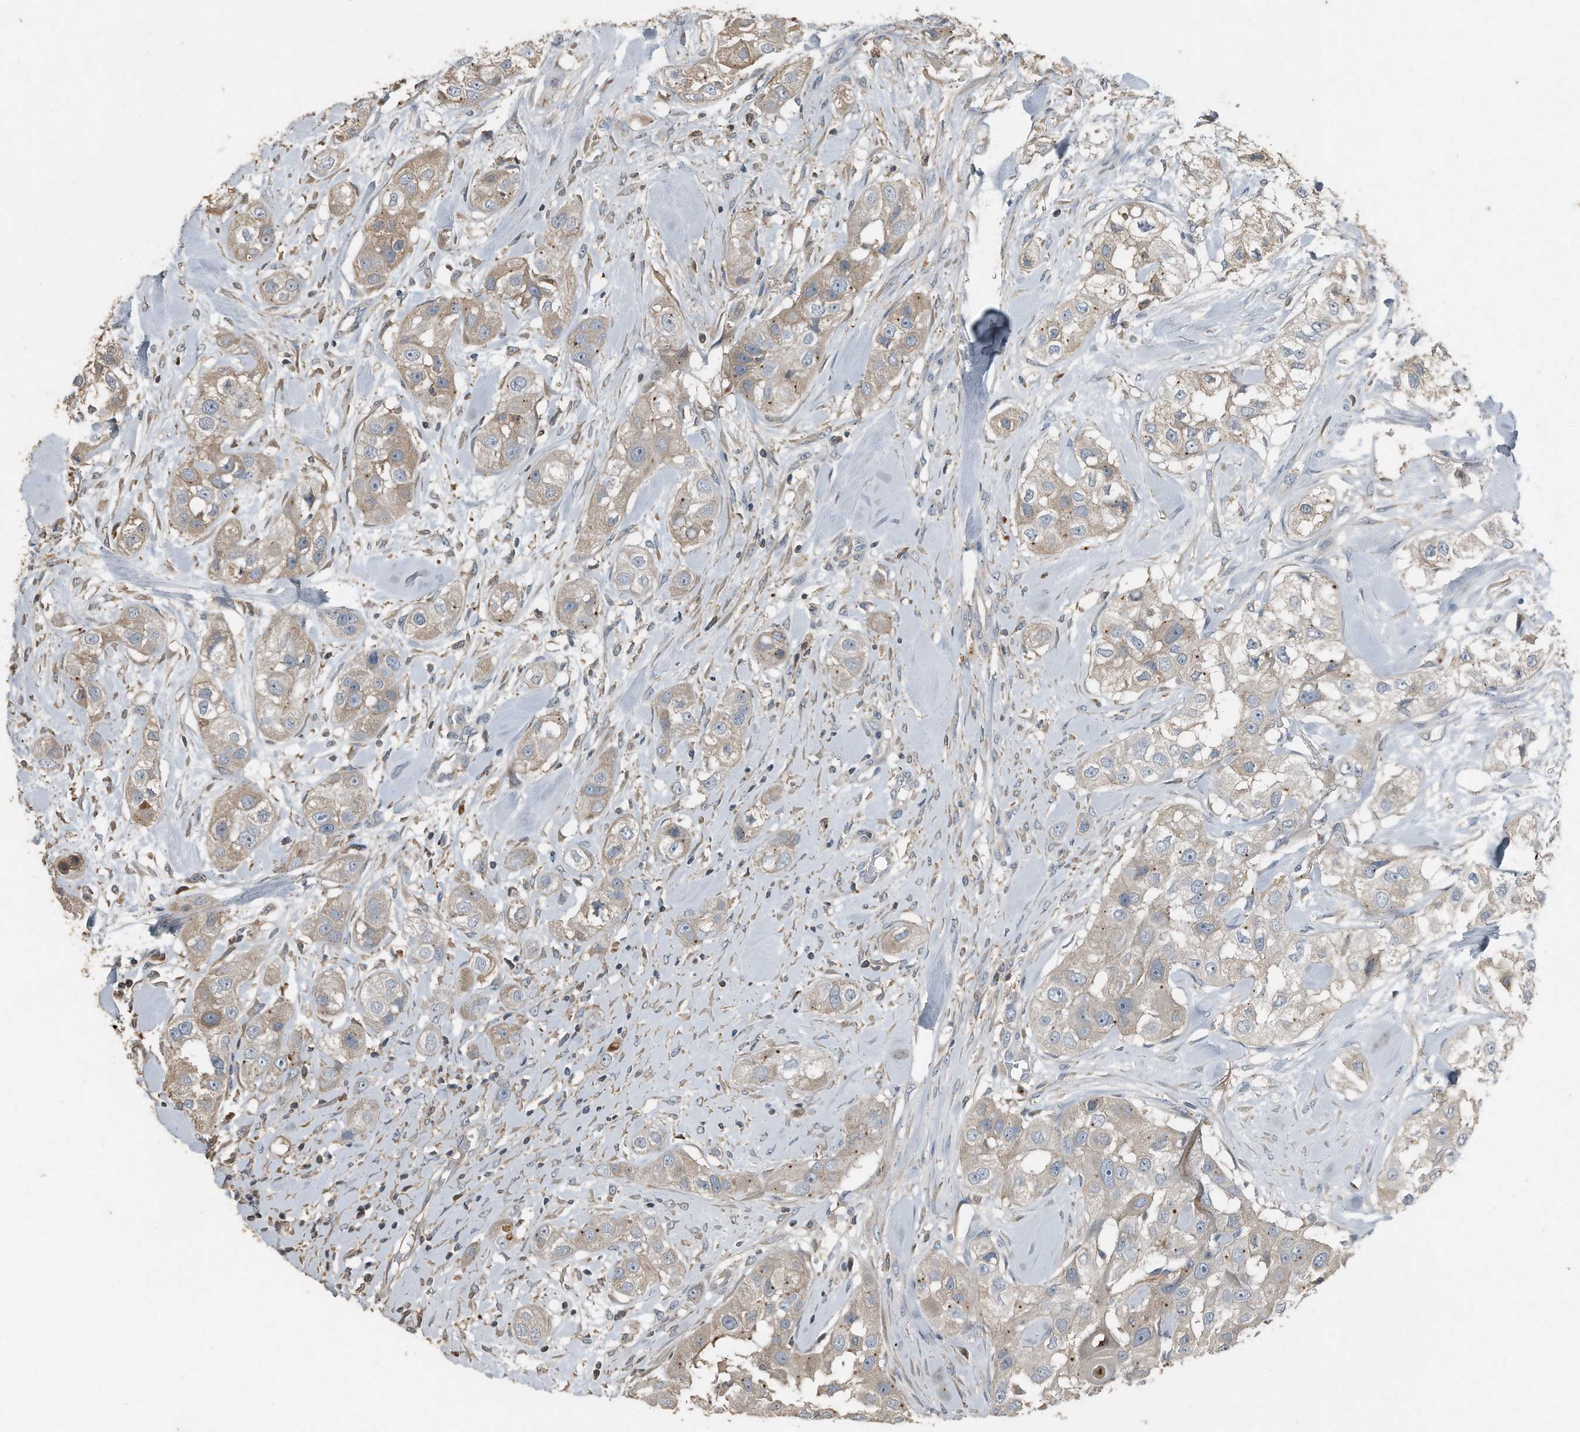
{"staining": {"intensity": "weak", "quantity": "<25%", "location": "cytoplasmic/membranous"}, "tissue": "head and neck cancer", "cell_type": "Tumor cells", "image_type": "cancer", "snomed": [{"axis": "morphology", "description": "Normal tissue, NOS"}, {"axis": "morphology", "description": "Squamous cell carcinoma, NOS"}, {"axis": "topography", "description": "Skeletal muscle"}, {"axis": "topography", "description": "Head-Neck"}], "caption": "Protein analysis of squamous cell carcinoma (head and neck) reveals no significant positivity in tumor cells.", "gene": "C9", "patient": {"sex": "male", "age": 51}}